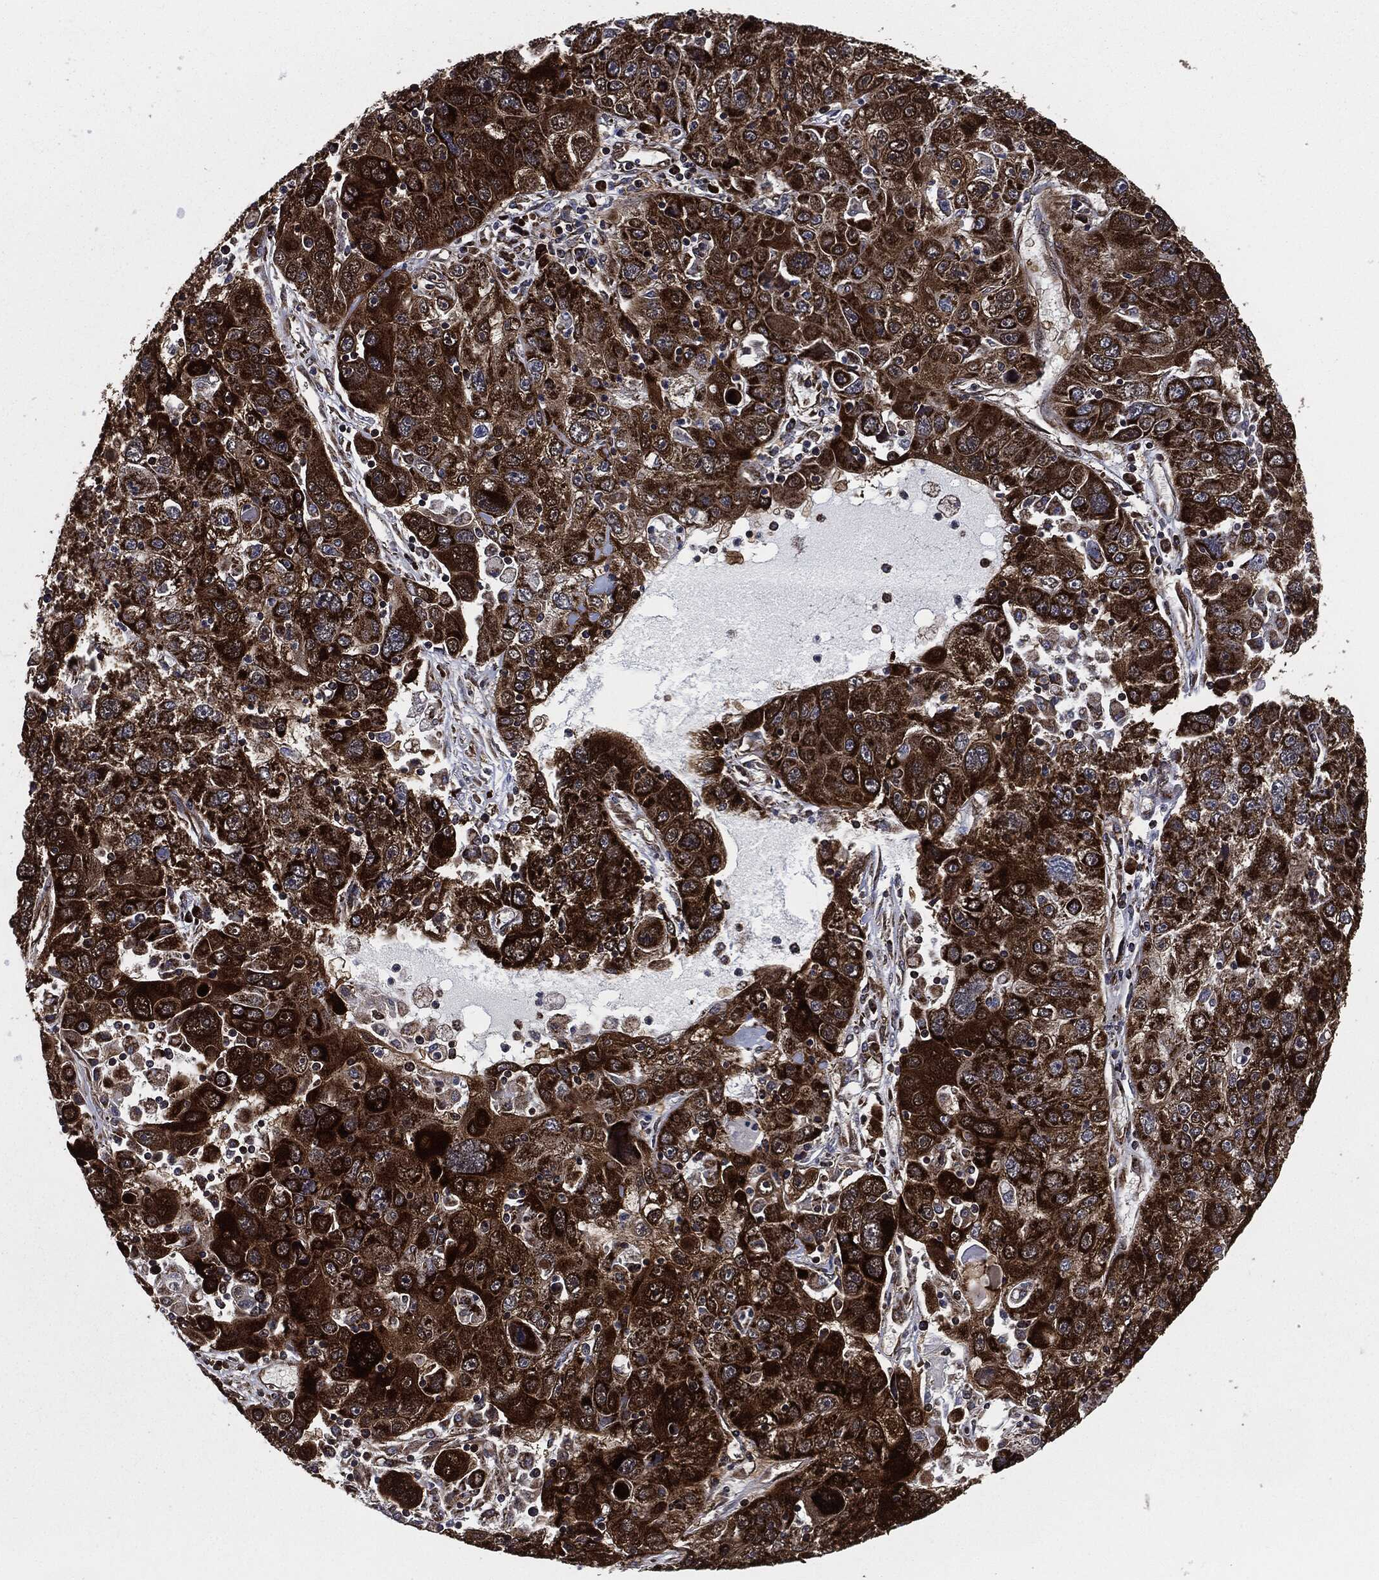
{"staining": {"intensity": "strong", "quantity": ">75%", "location": "cytoplasmic/membranous"}, "tissue": "stomach cancer", "cell_type": "Tumor cells", "image_type": "cancer", "snomed": [{"axis": "morphology", "description": "Adenocarcinoma, NOS"}, {"axis": "topography", "description": "Stomach"}], "caption": "Brown immunohistochemical staining in stomach cancer (adenocarcinoma) reveals strong cytoplasmic/membranous staining in about >75% of tumor cells.", "gene": "FH", "patient": {"sex": "male", "age": 56}}